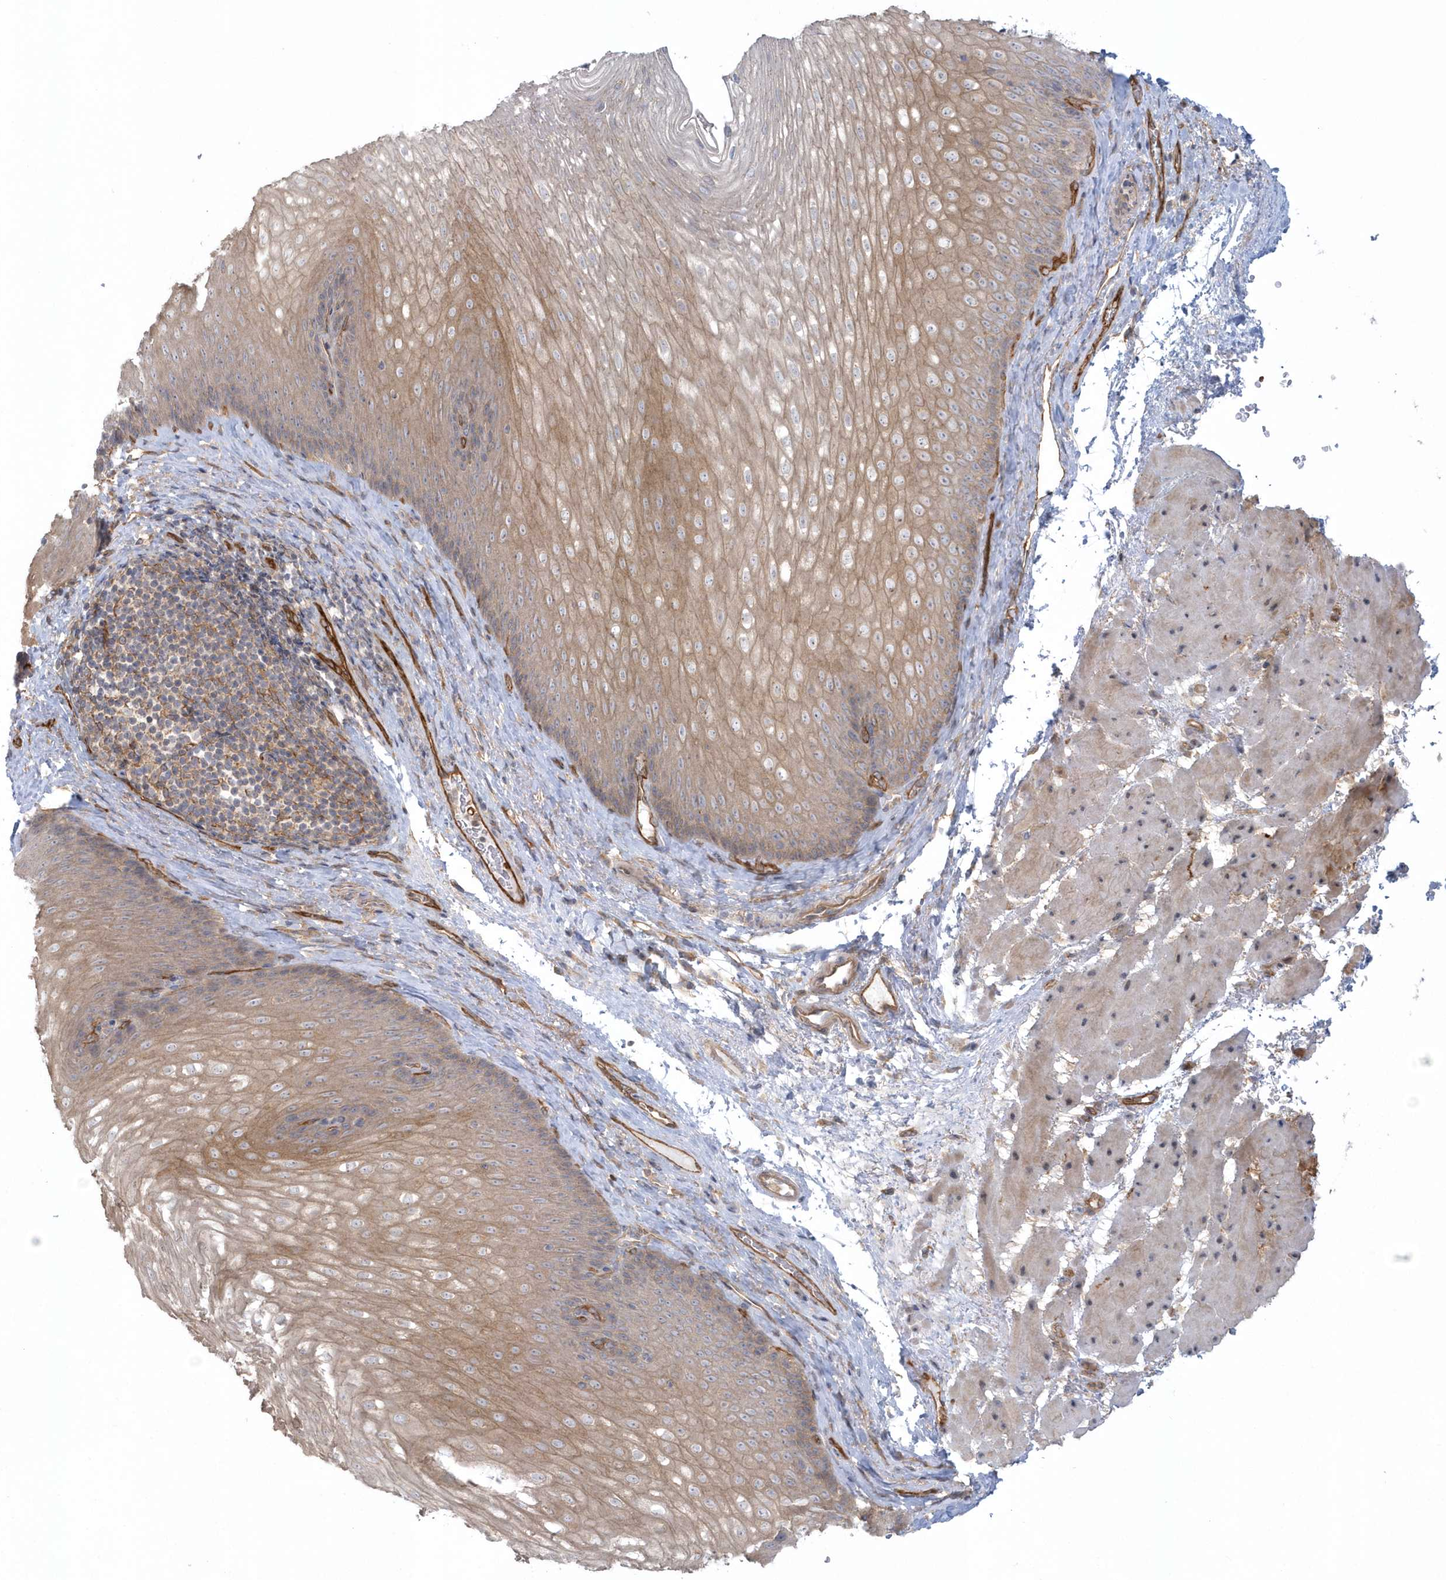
{"staining": {"intensity": "moderate", "quantity": "25%-75%", "location": "cytoplasmic/membranous"}, "tissue": "esophagus", "cell_type": "Squamous epithelial cells", "image_type": "normal", "snomed": [{"axis": "morphology", "description": "Normal tissue, NOS"}, {"axis": "topography", "description": "Esophagus"}], "caption": "Brown immunohistochemical staining in unremarkable human esophagus demonstrates moderate cytoplasmic/membranous positivity in about 25%-75% of squamous epithelial cells. The staining is performed using DAB brown chromogen to label protein expression. The nuclei are counter-stained blue using hematoxylin.", "gene": "RAI14", "patient": {"sex": "female", "age": 66}}